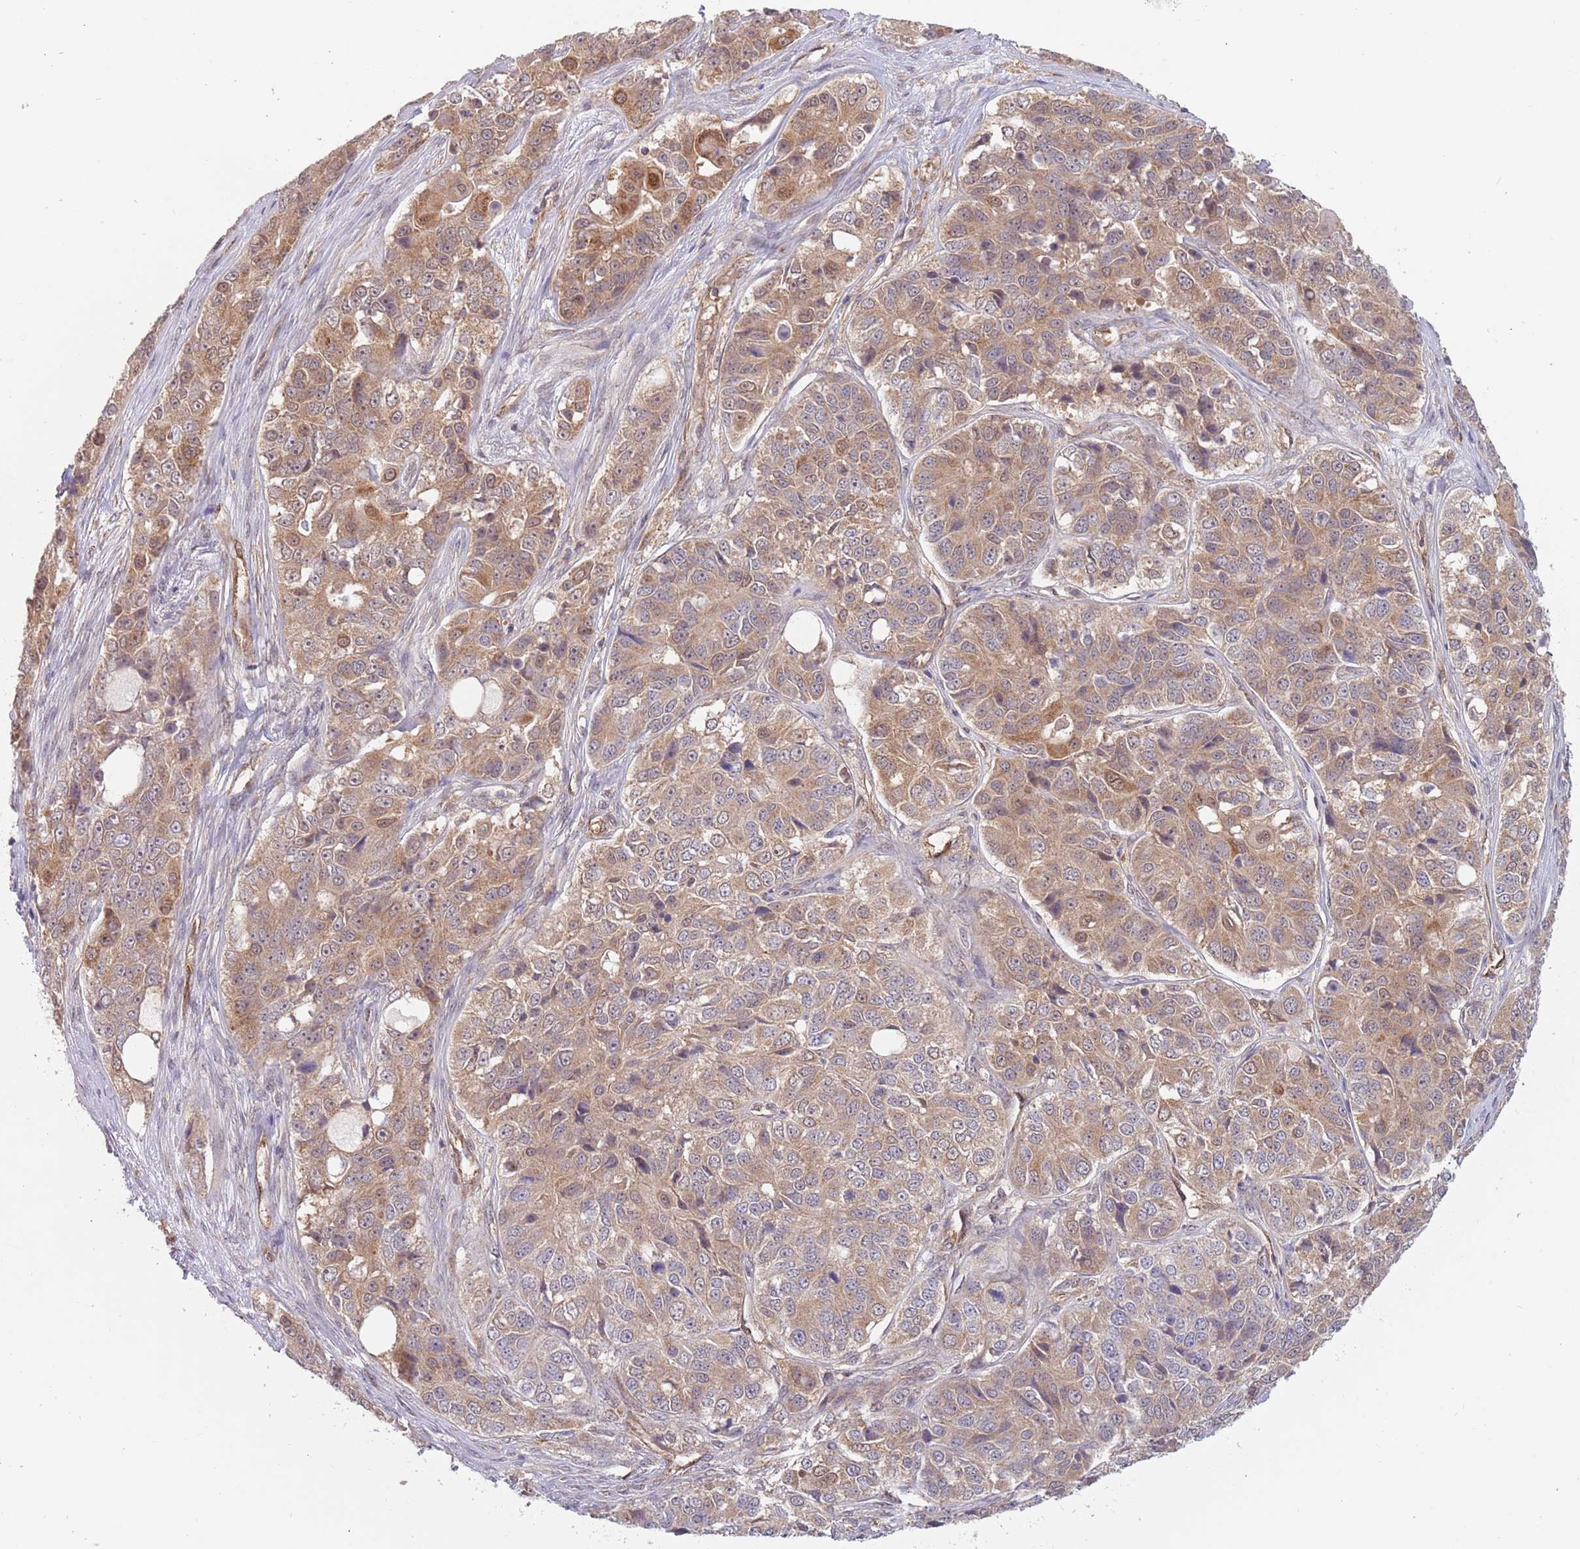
{"staining": {"intensity": "moderate", "quantity": "25%-75%", "location": "cytoplasmic/membranous"}, "tissue": "ovarian cancer", "cell_type": "Tumor cells", "image_type": "cancer", "snomed": [{"axis": "morphology", "description": "Carcinoma, endometroid"}, {"axis": "topography", "description": "Ovary"}], "caption": "Brown immunohistochemical staining in ovarian cancer displays moderate cytoplasmic/membranous positivity in about 25%-75% of tumor cells. The protein is shown in brown color, while the nuclei are stained blue.", "gene": "GUK1", "patient": {"sex": "female", "age": 51}}